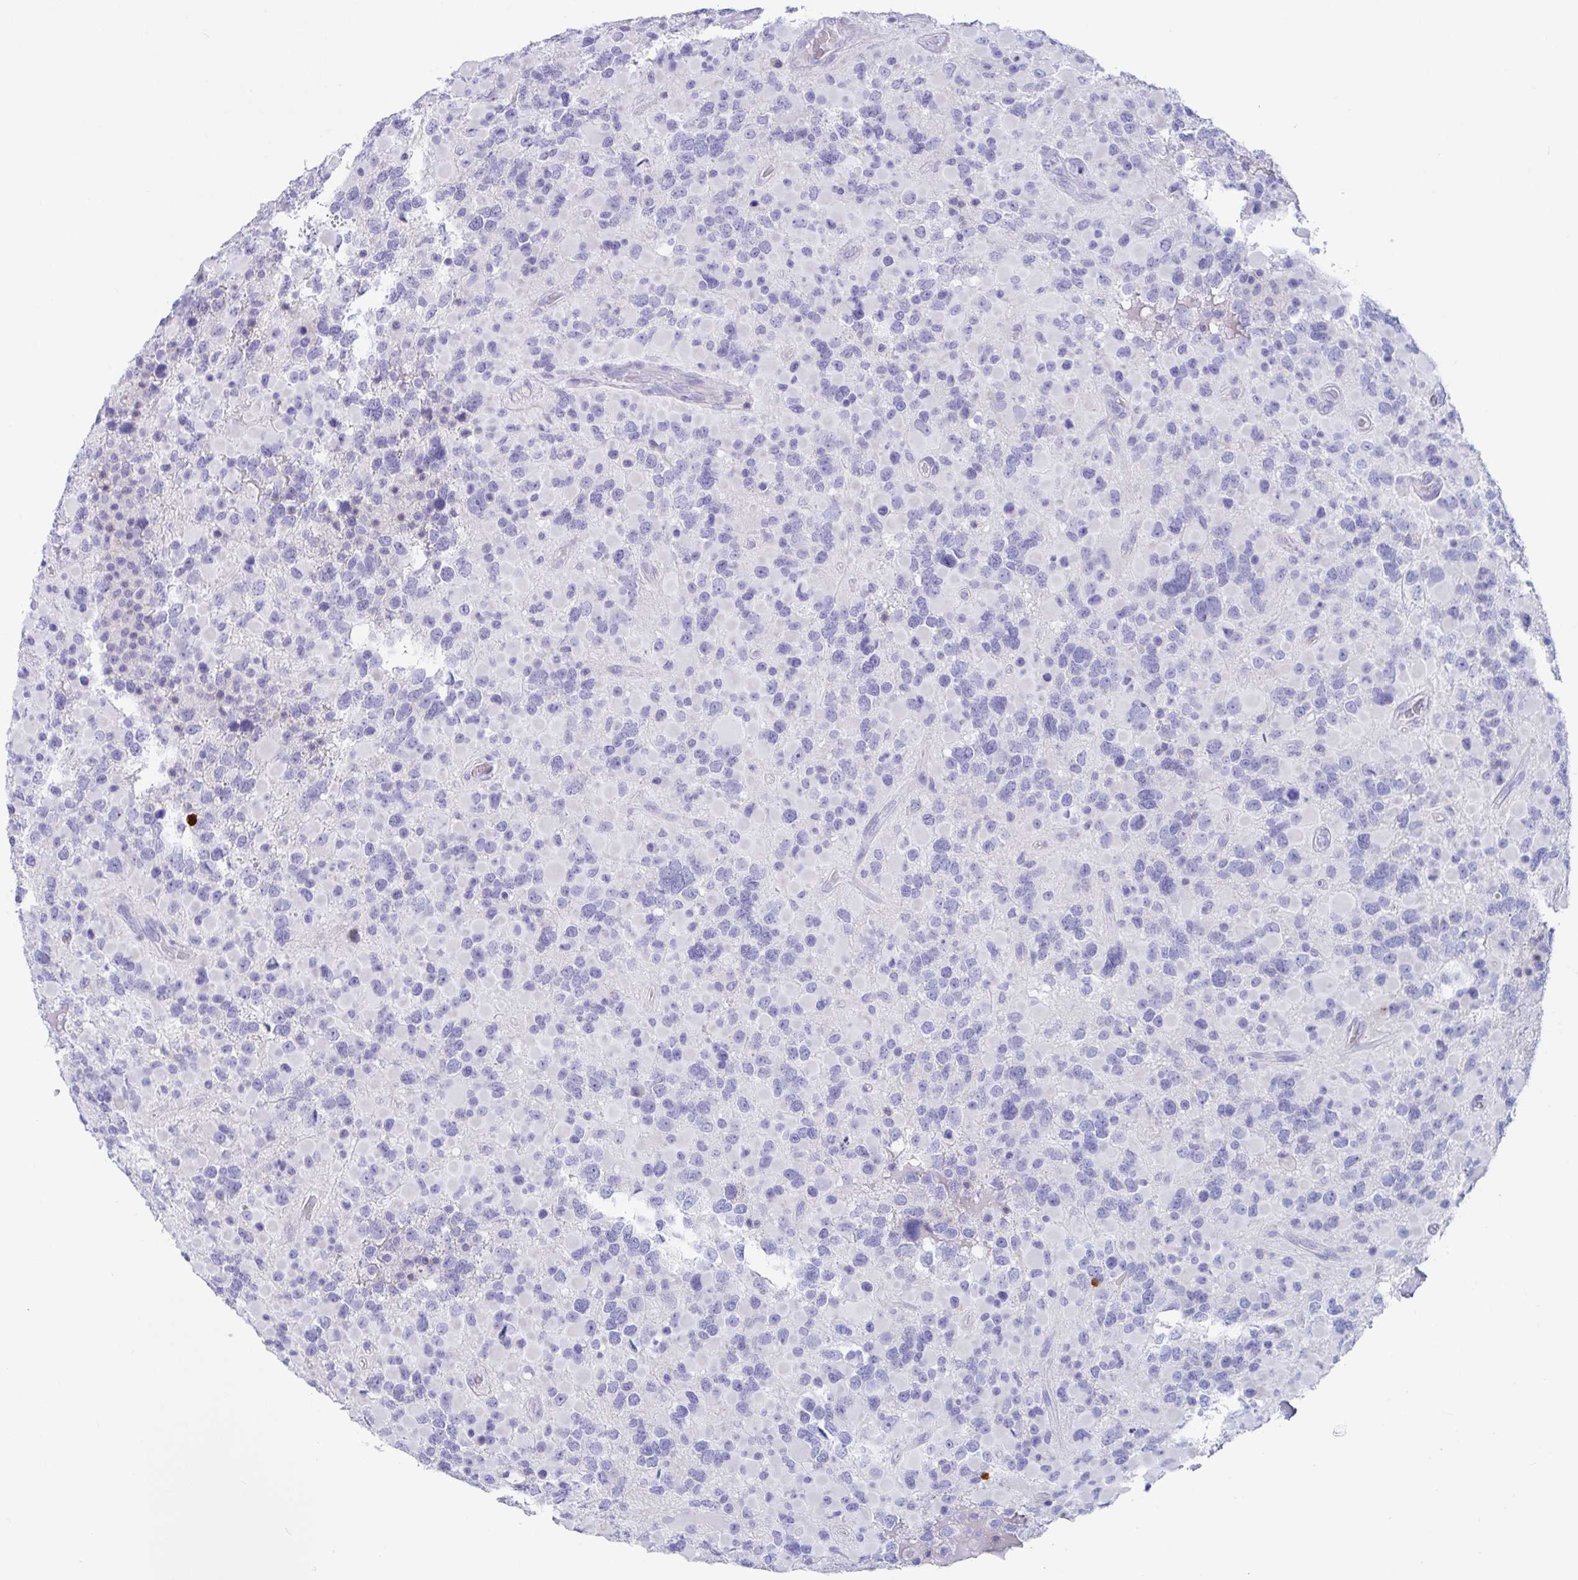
{"staining": {"intensity": "negative", "quantity": "none", "location": "none"}, "tissue": "glioma", "cell_type": "Tumor cells", "image_type": "cancer", "snomed": [{"axis": "morphology", "description": "Glioma, malignant, High grade"}, {"axis": "topography", "description": "Brain"}], "caption": "Tumor cells are negative for protein expression in human malignant glioma (high-grade).", "gene": "PLA2G1B", "patient": {"sex": "female", "age": 40}}